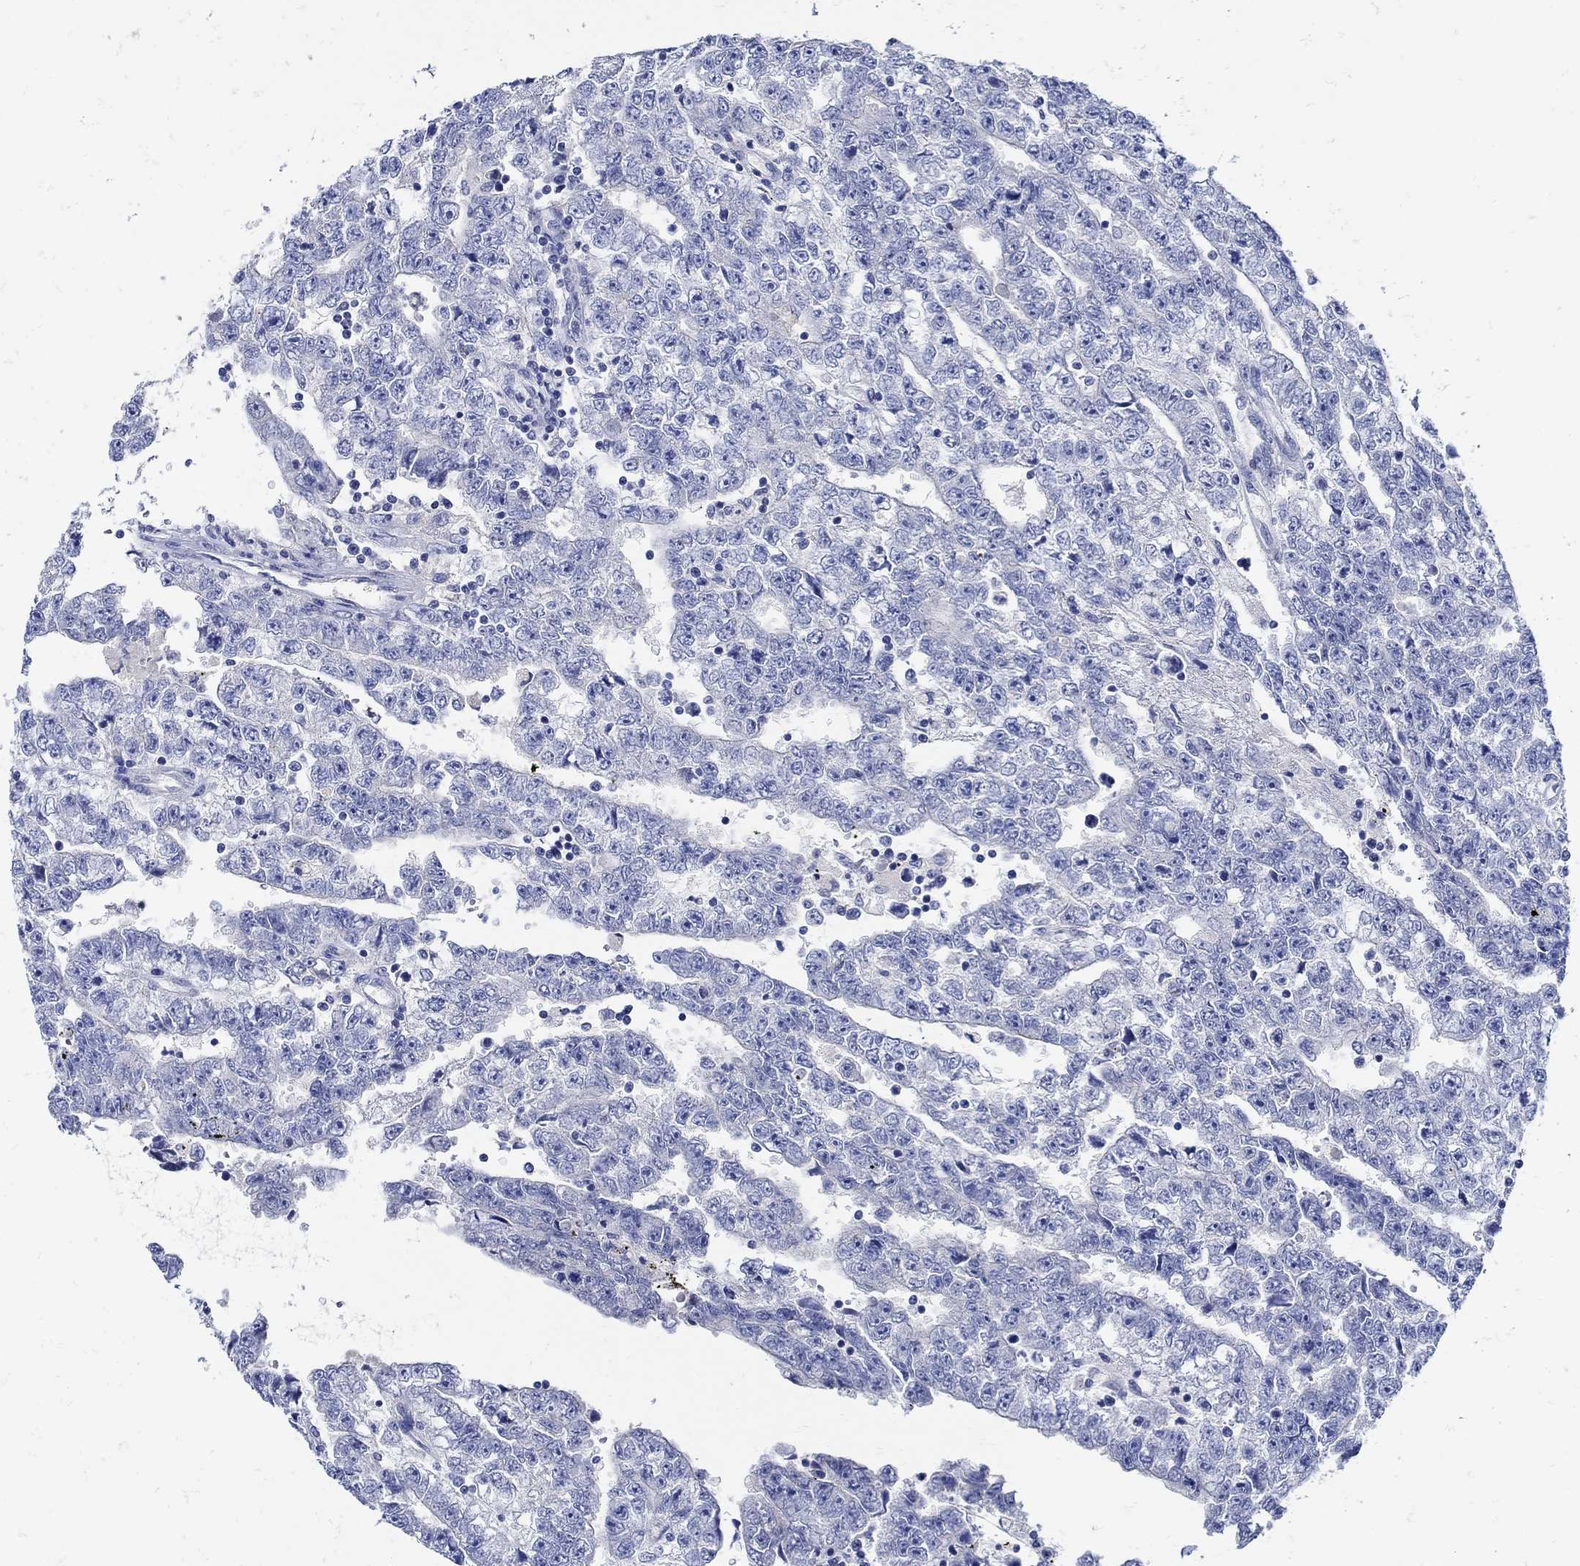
{"staining": {"intensity": "negative", "quantity": "none", "location": "none"}, "tissue": "testis cancer", "cell_type": "Tumor cells", "image_type": "cancer", "snomed": [{"axis": "morphology", "description": "Carcinoma, Embryonal, NOS"}, {"axis": "topography", "description": "Testis"}], "caption": "Immunohistochemical staining of human testis cancer demonstrates no significant expression in tumor cells.", "gene": "NOS1", "patient": {"sex": "male", "age": 25}}